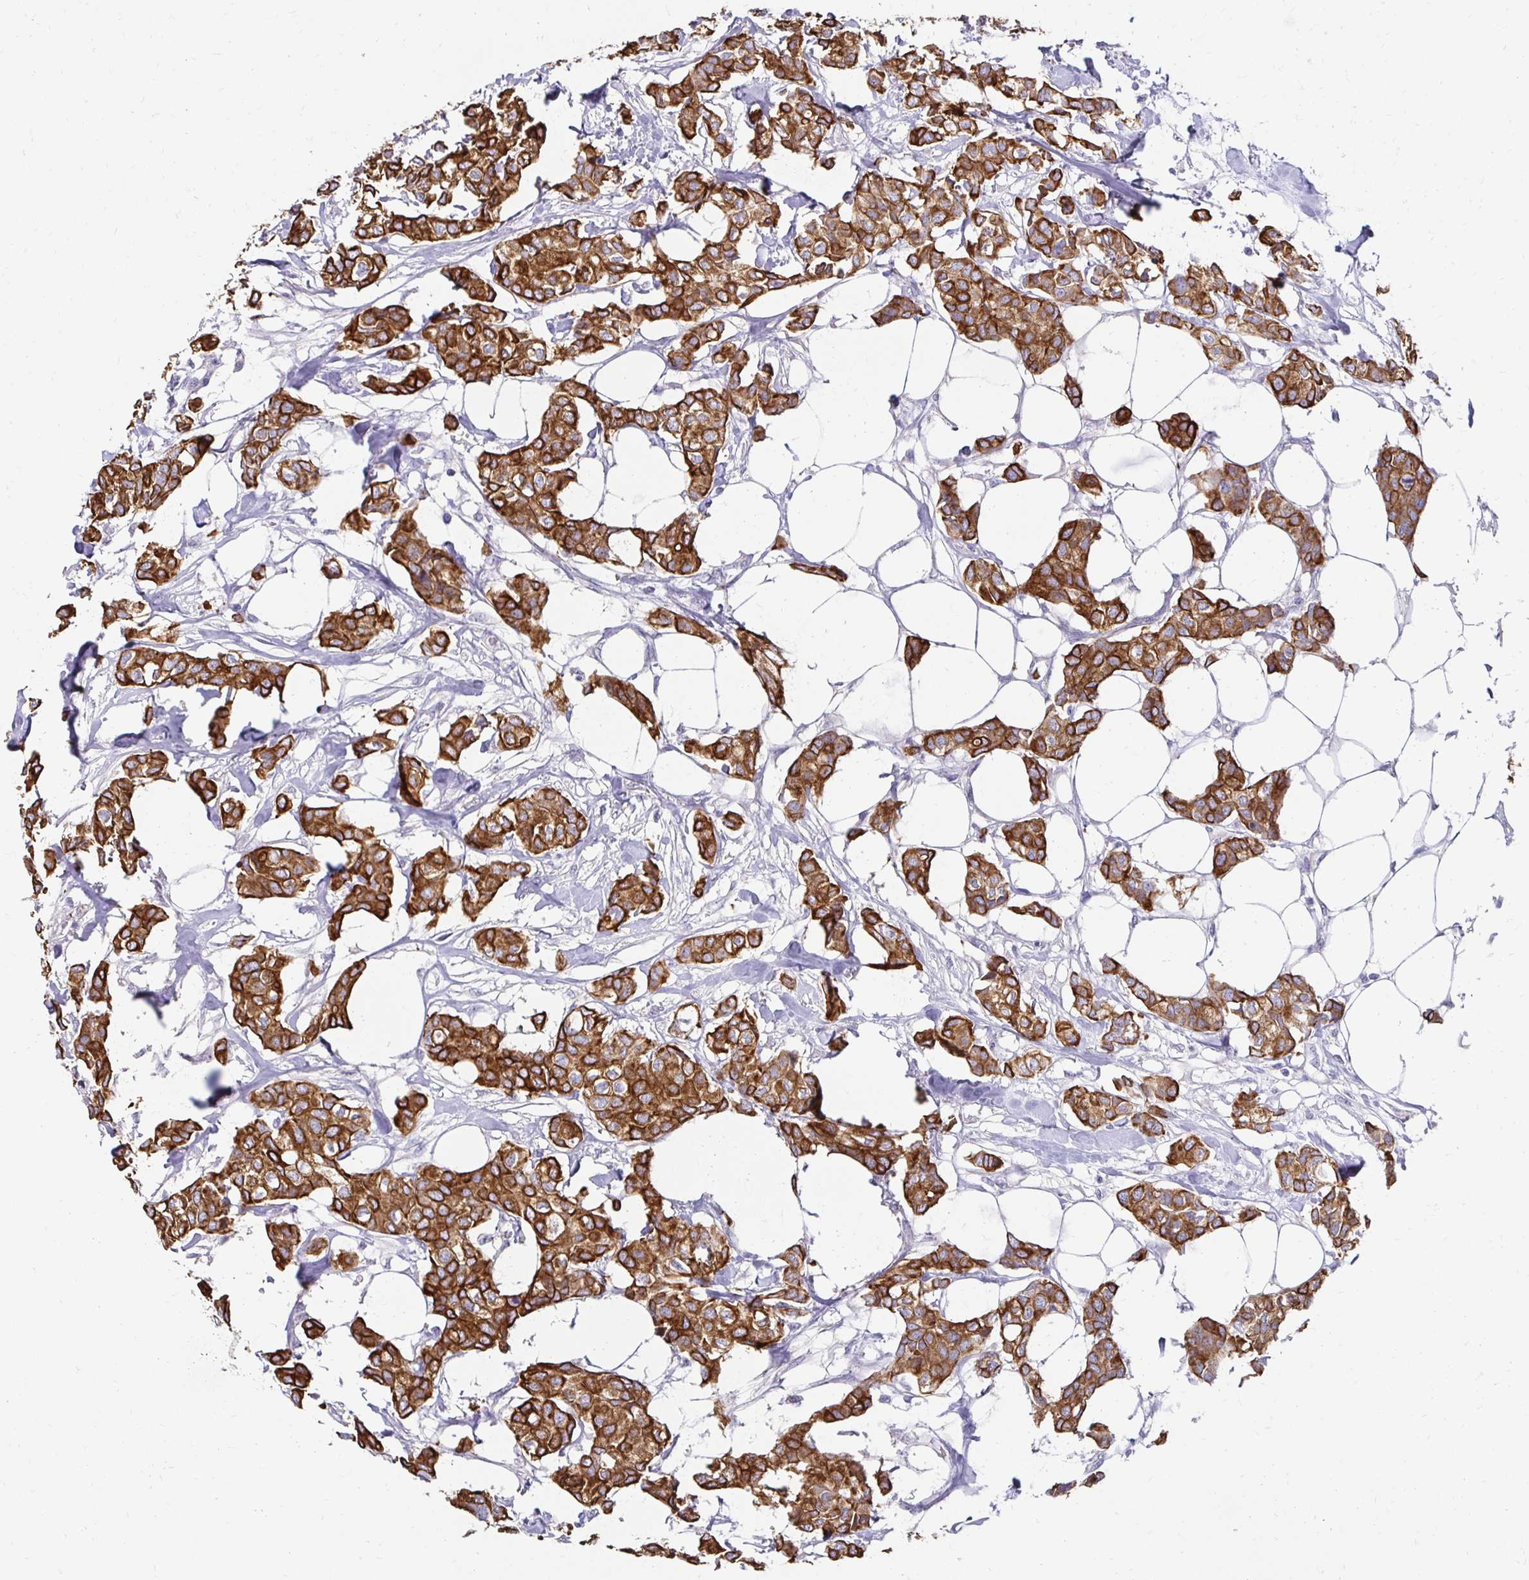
{"staining": {"intensity": "strong", "quantity": ">75%", "location": "cytoplasmic/membranous"}, "tissue": "breast cancer", "cell_type": "Tumor cells", "image_type": "cancer", "snomed": [{"axis": "morphology", "description": "Duct carcinoma"}, {"axis": "topography", "description": "Breast"}], "caption": "High-power microscopy captured an immunohistochemistry (IHC) image of invasive ductal carcinoma (breast), revealing strong cytoplasmic/membranous expression in about >75% of tumor cells. (IHC, brightfield microscopy, high magnification).", "gene": "C1QTNF2", "patient": {"sex": "female", "age": 62}}